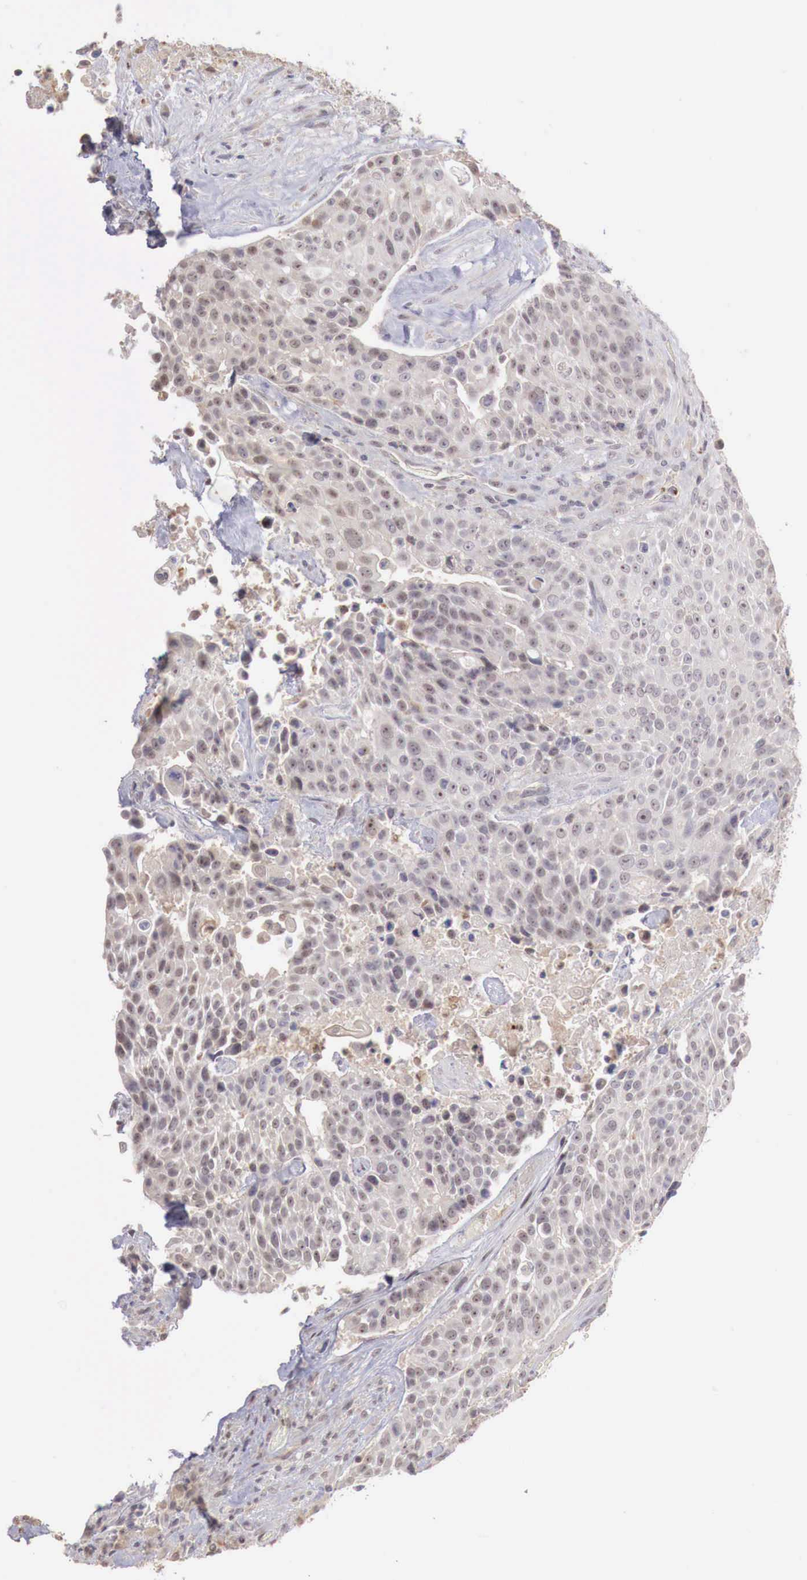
{"staining": {"intensity": "weak", "quantity": ">75%", "location": "cytoplasmic/membranous"}, "tissue": "urothelial cancer", "cell_type": "Tumor cells", "image_type": "cancer", "snomed": [{"axis": "morphology", "description": "Urothelial carcinoma, High grade"}, {"axis": "topography", "description": "Urinary bladder"}], "caption": "Immunohistochemical staining of urothelial cancer demonstrates weak cytoplasmic/membranous protein expression in approximately >75% of tumor cells.", "gene": "TBC1D9", "patient": {"sex": "male", "age": 74}}